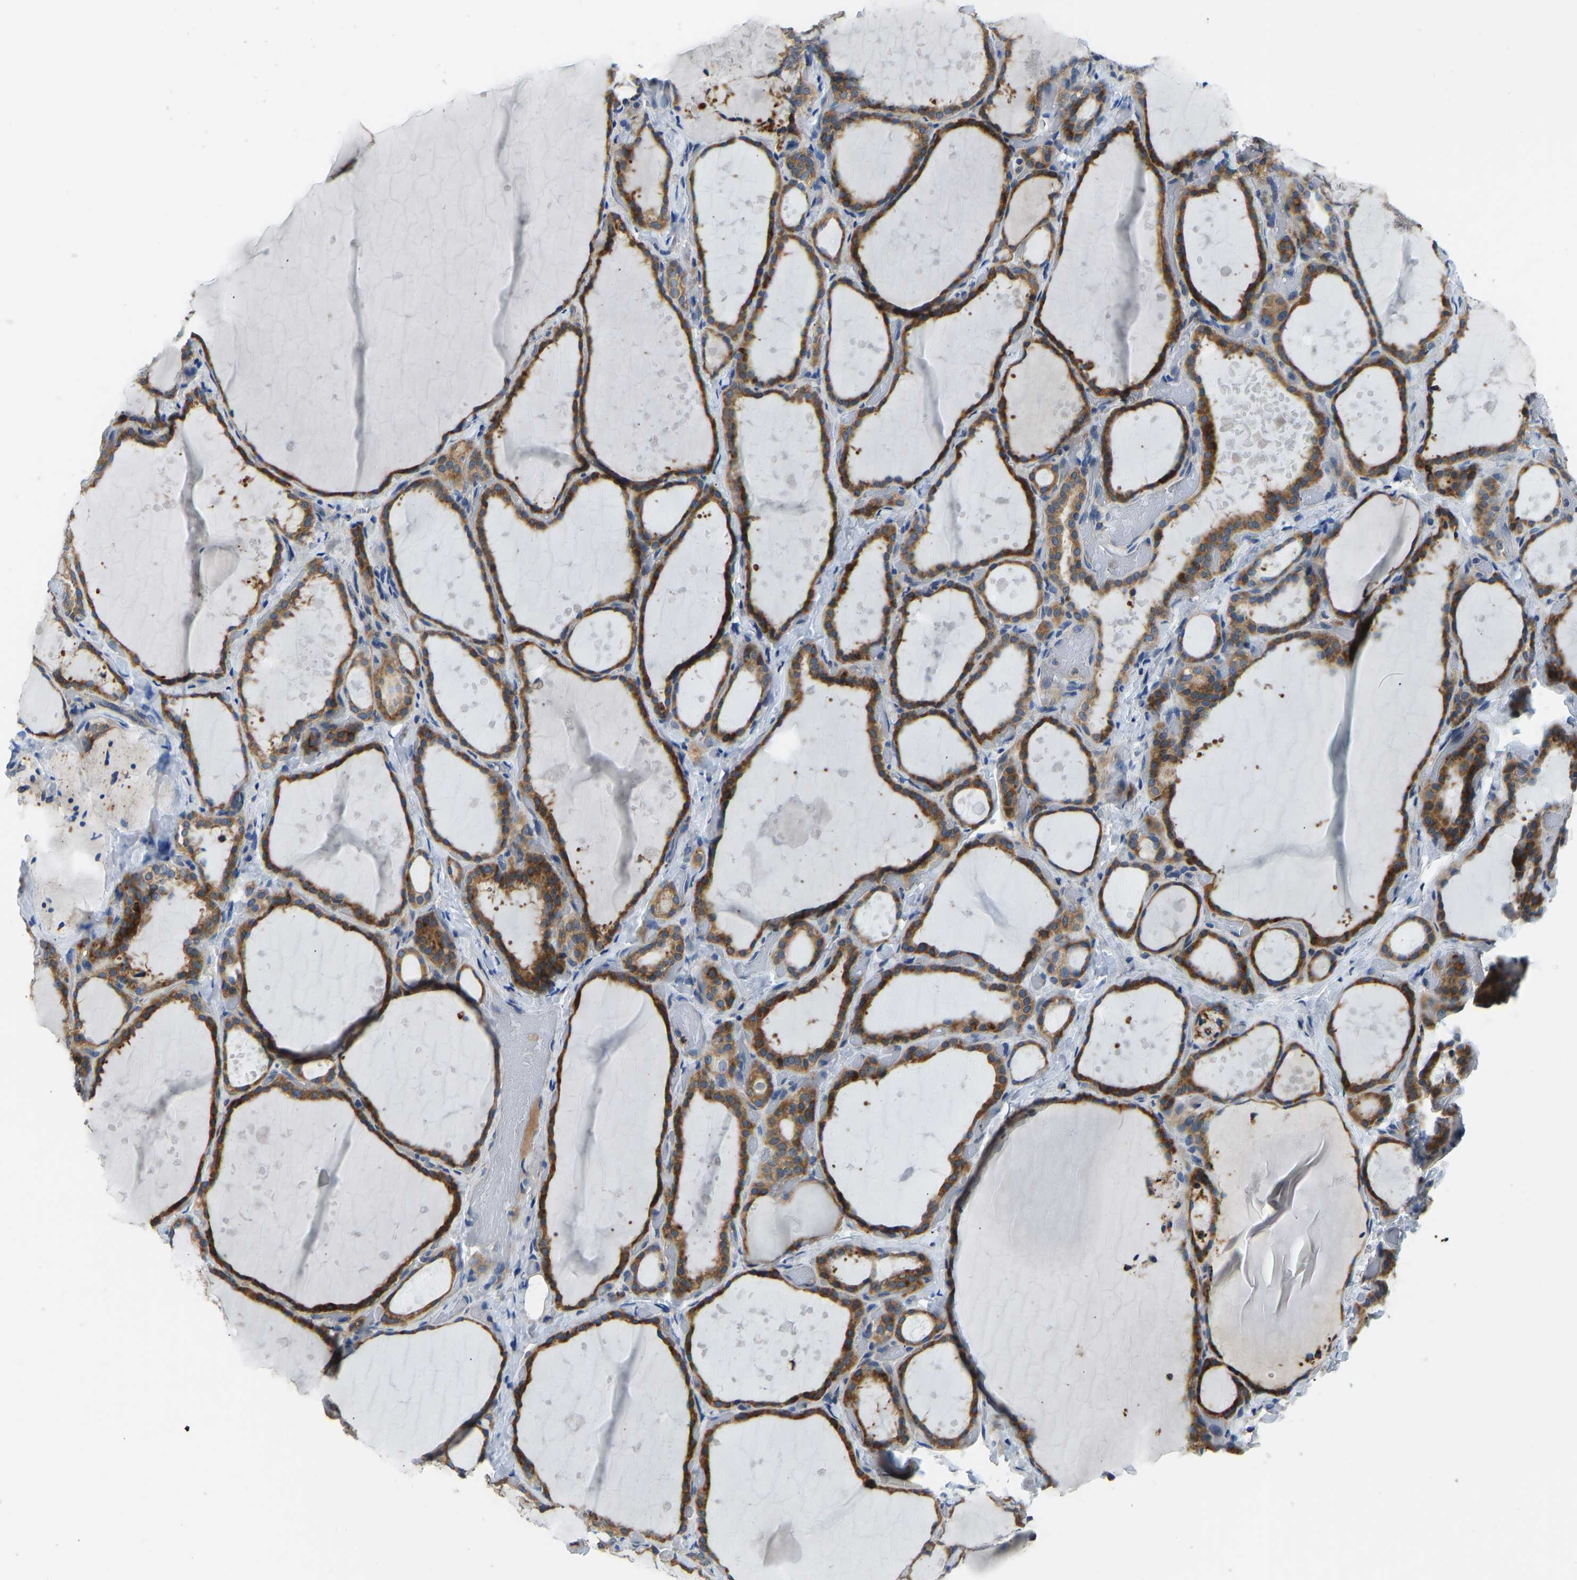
{"staining": {"intensity": "moderate", "quantity": ">75%", "location": "cytoplasmic/membranous"}, "tissue": "thyroid gland", "cell_type": "Glandular cells", "image_type": "normal", "snomed": [{"axis": "morphology", "description": "Normal tissue, NOS"}, {"axis": "topography", "description": "Thyroid gland"}], "caption": "Protein expression analysis of benign thyroid gland shows moderate cytoplasmic/membranous positivity in approximately >75% of glandular cells.", "gene": "RBP1", "patient": {"sex": "female", "age": 44}}